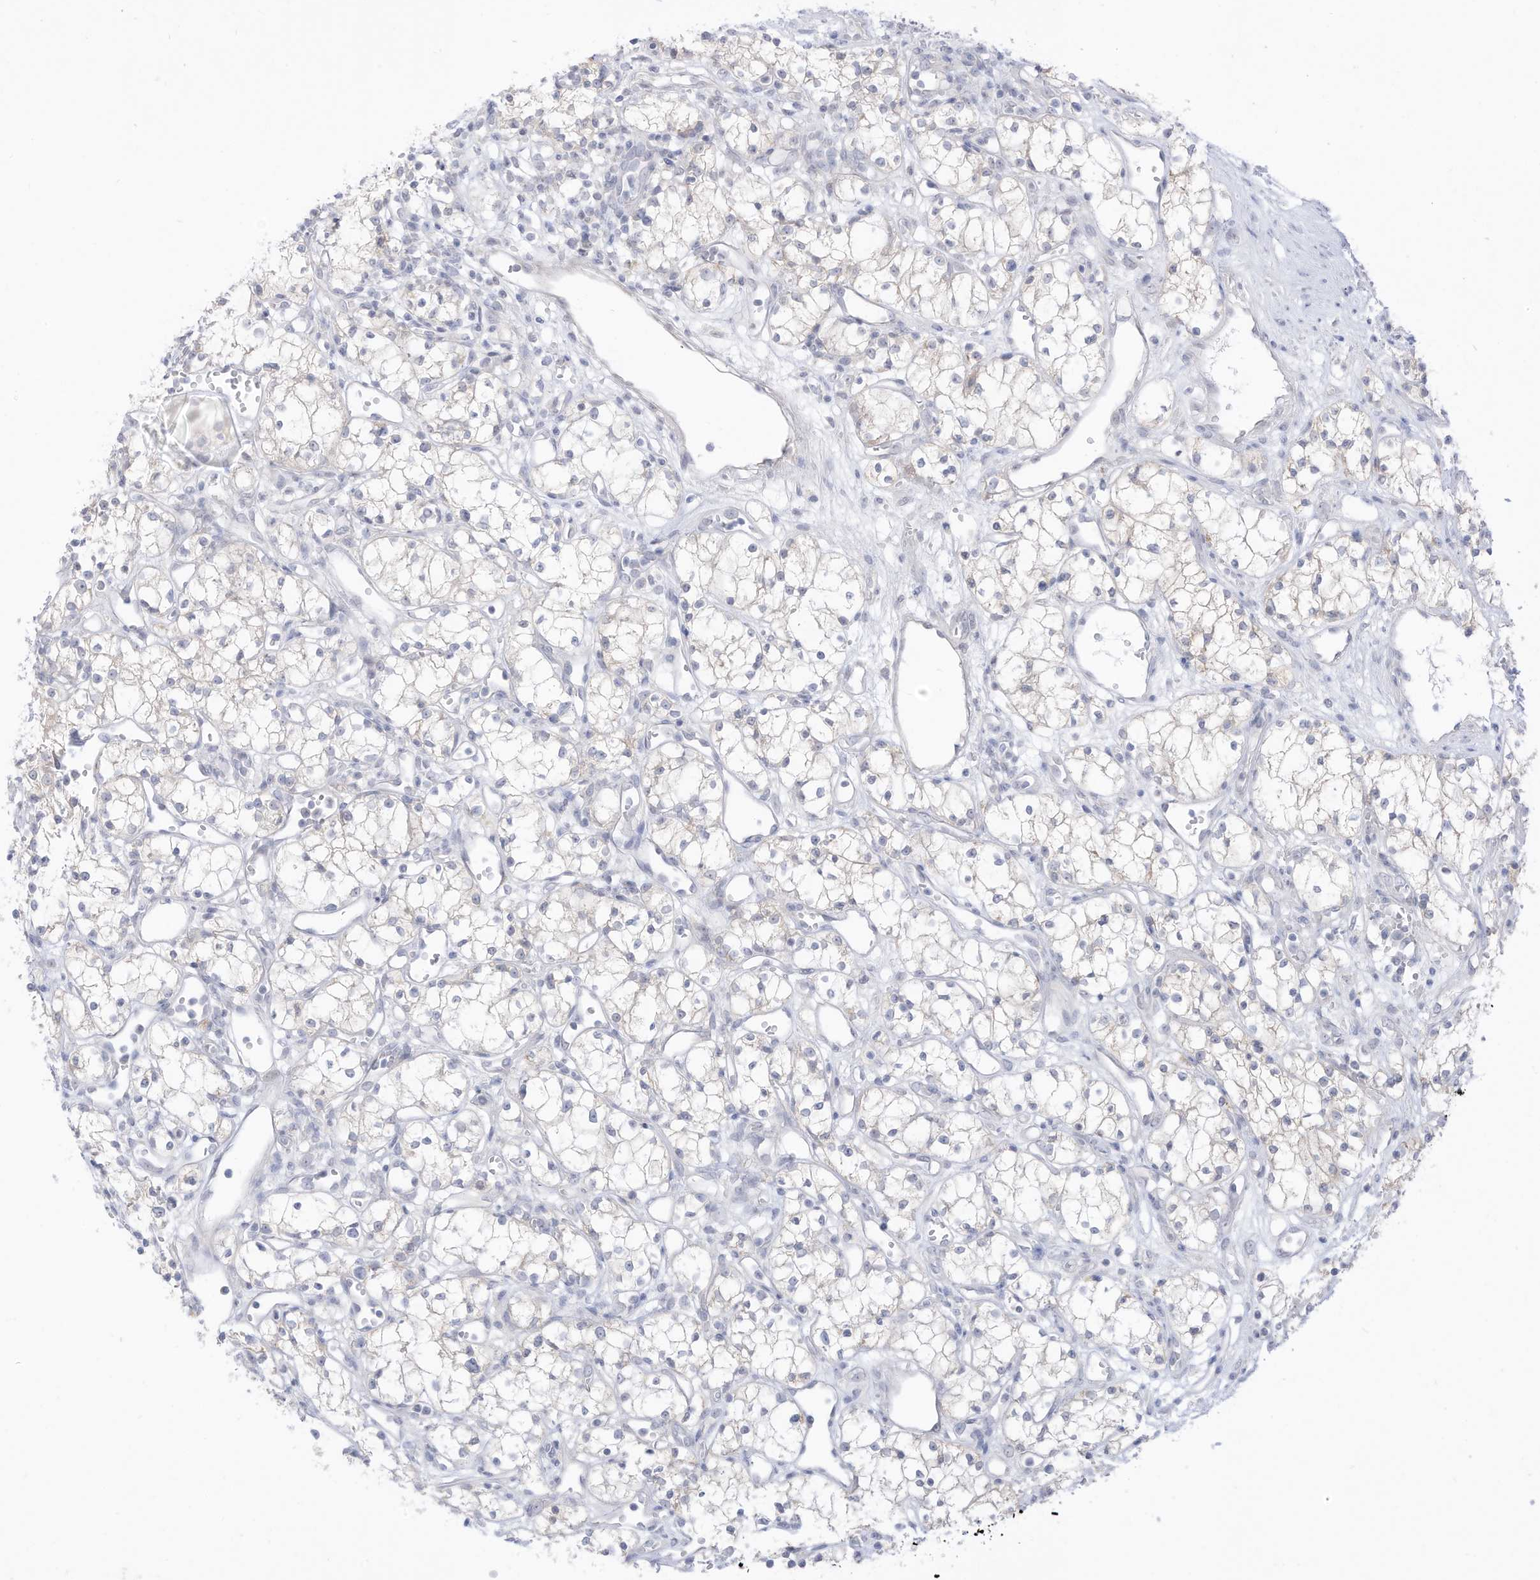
{"staining": {"intensity": "negative", "quantity": "none", "location": "none"}, "tissue": "renal cancer", "cell_type": "Tumor cells", "image_type": "cancer", "snomed": [{"axis": "morphology", "description": "Adenocarcinoma, NOS"}, {"axis": "topography", "description": "Kidney"}], "caption": "High magnification brightfield microscopy of adenocarcinoma (renal) stained with DAB (brown) and counterstained with hematoxylin (blue): tumor cells show no significant positivity.", "gene": "OGT", "patient": {"sex": "male", "age": 59}}